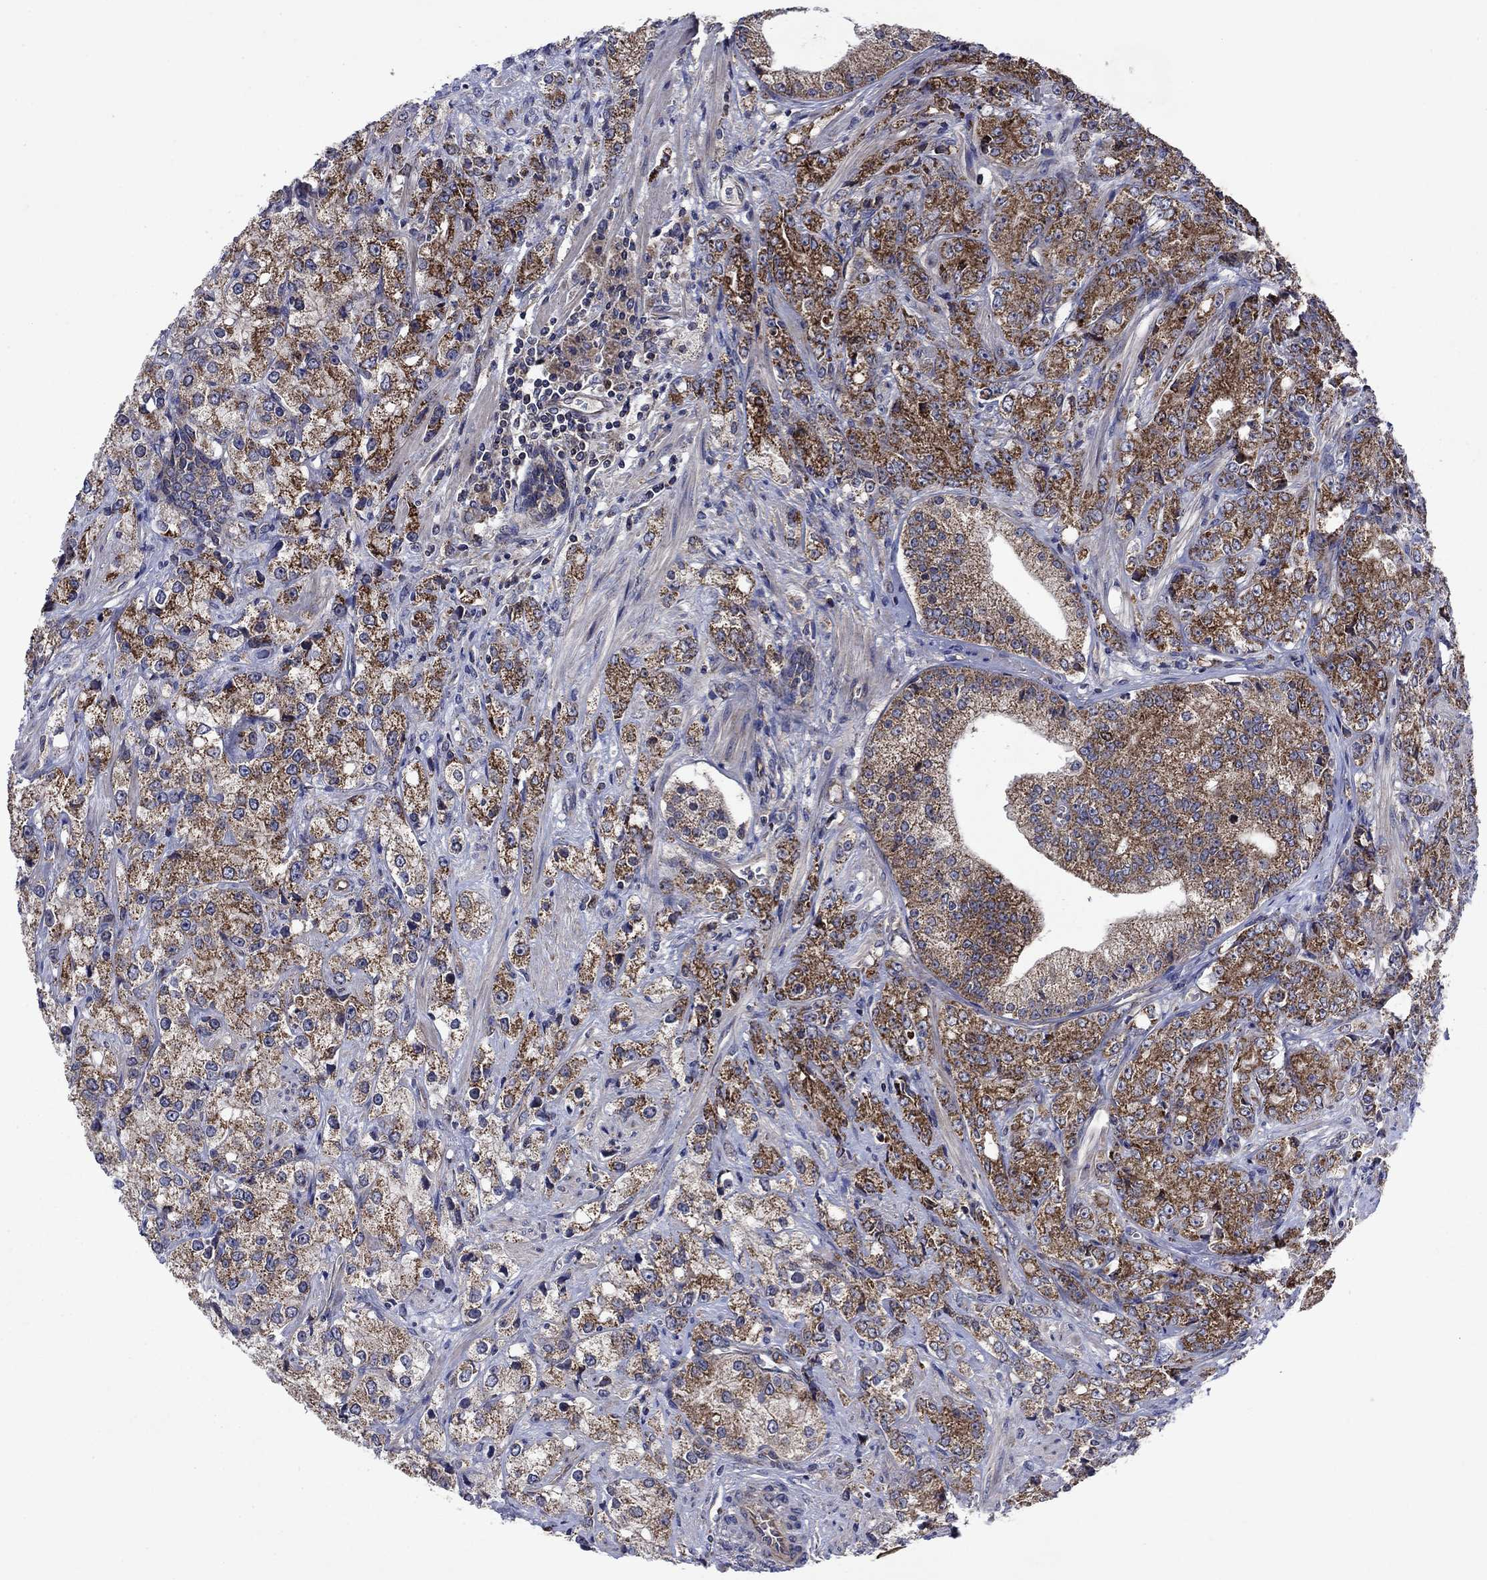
{"staining": {"intensity": "strong", "quantity": "25%-75%", "location": "cytoplasmic/membranous"}, "tissue": "prostate cancer", "cell_type": "Tumor cells", "image_type": "cancer", "snomed": [{"axis": "morphology", "description": "Adenocarcinoma, NOS"}, {"axis": "topography", "description": "Prostate and seminal vesicle, NOS"}, {"axis": "topography", "description": "Prostate"}], "caption": "This photomicrograph exhibits IHC staining of prostate cancer (adenocarcinoma), with high strong cytoplasmic/membranous expression in approximately 25%-75% of tumor cells.", "gene": "KIF22", "patient": {"sex": "male", "age": 68}}